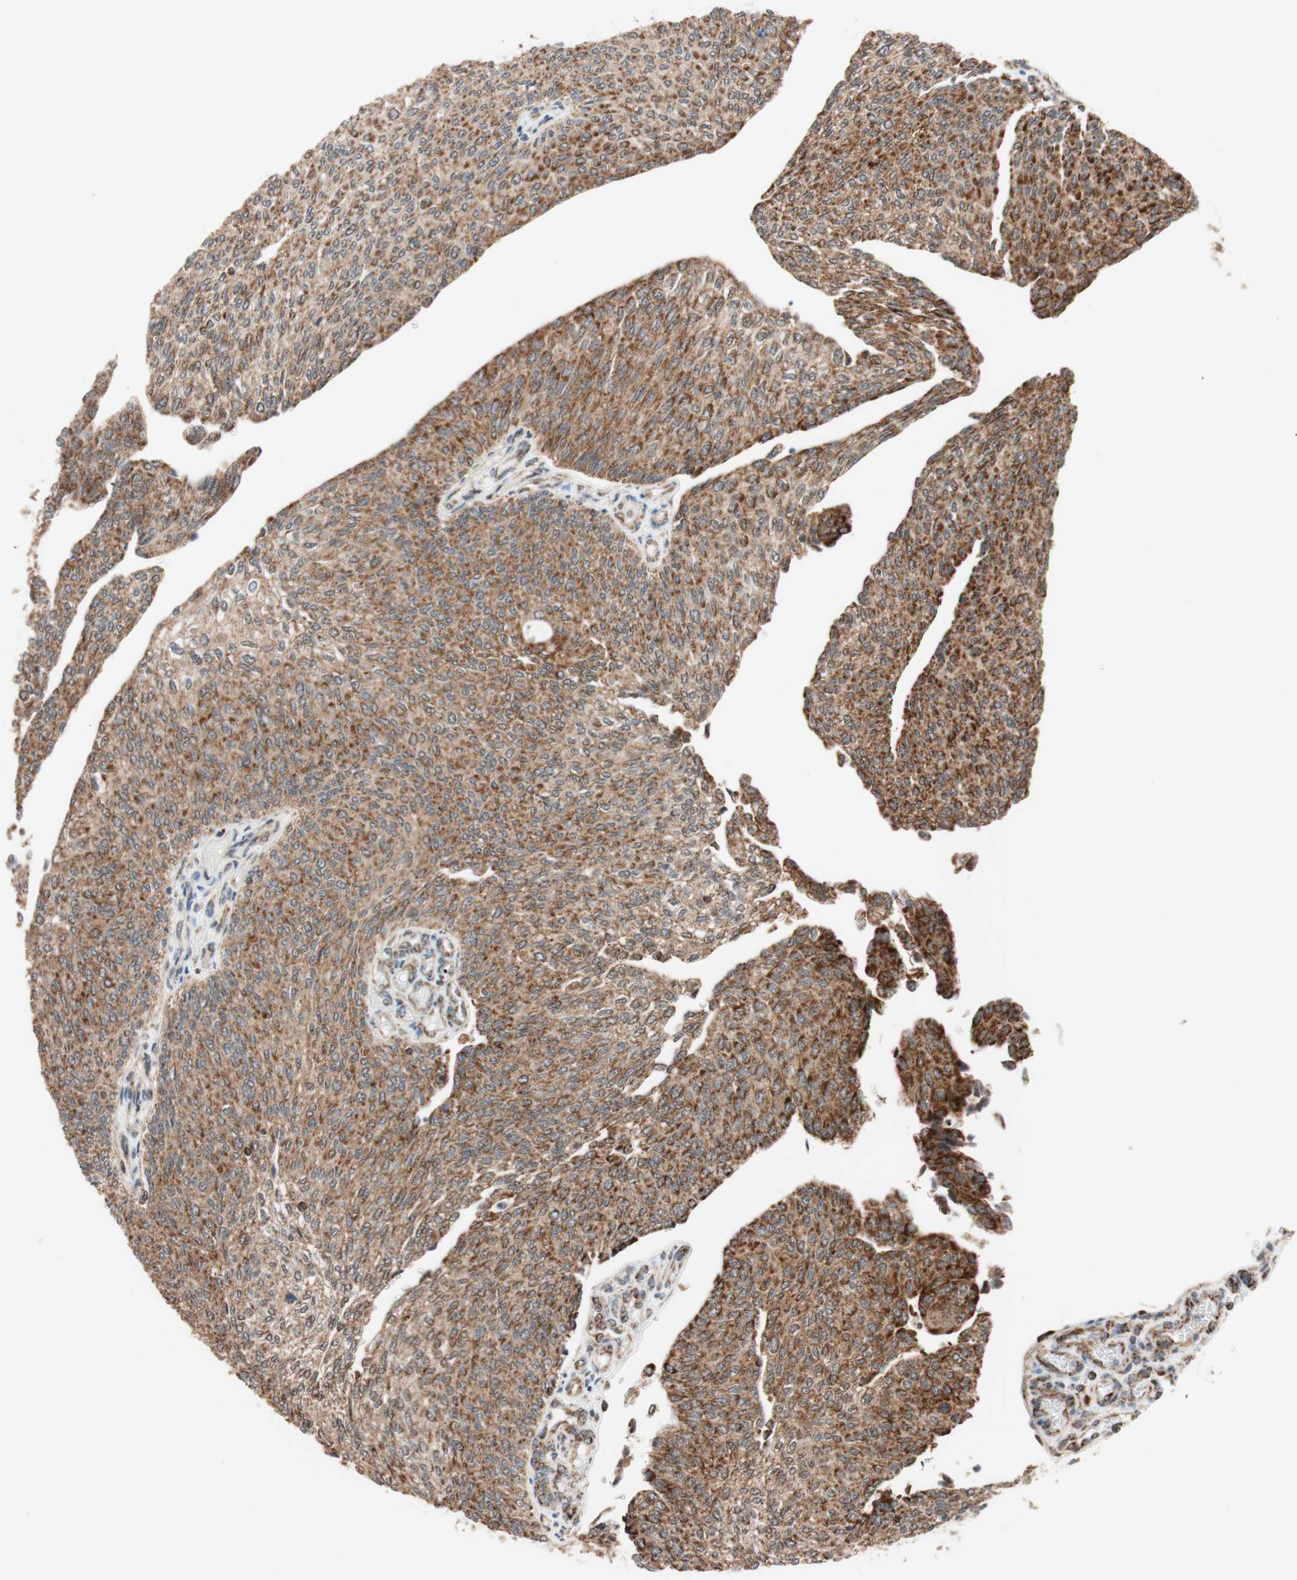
{"staining": {"intensity": "strong", "quantity": ">75%", "location": "cytoplasmic/membranous"}, "tissue": "urothelial cancer", "cell_type": "Tumor cells", "image_type": "cancer", "snomed": [{"axis": "morphology", "description": "Urothelial carcinoma, Low grade"}, {"axis": "topography", "description": "Urinary bladder"}], "caption": "Immunohistochemistry (IHC) of human low-grade urothelial carcinoma shows high levels of strong cytoplasmic/membranous positivity in approximately >75% of tumor cells.", "gene": "PITRM1", "patient": {"sex": "female", "age": 79}}